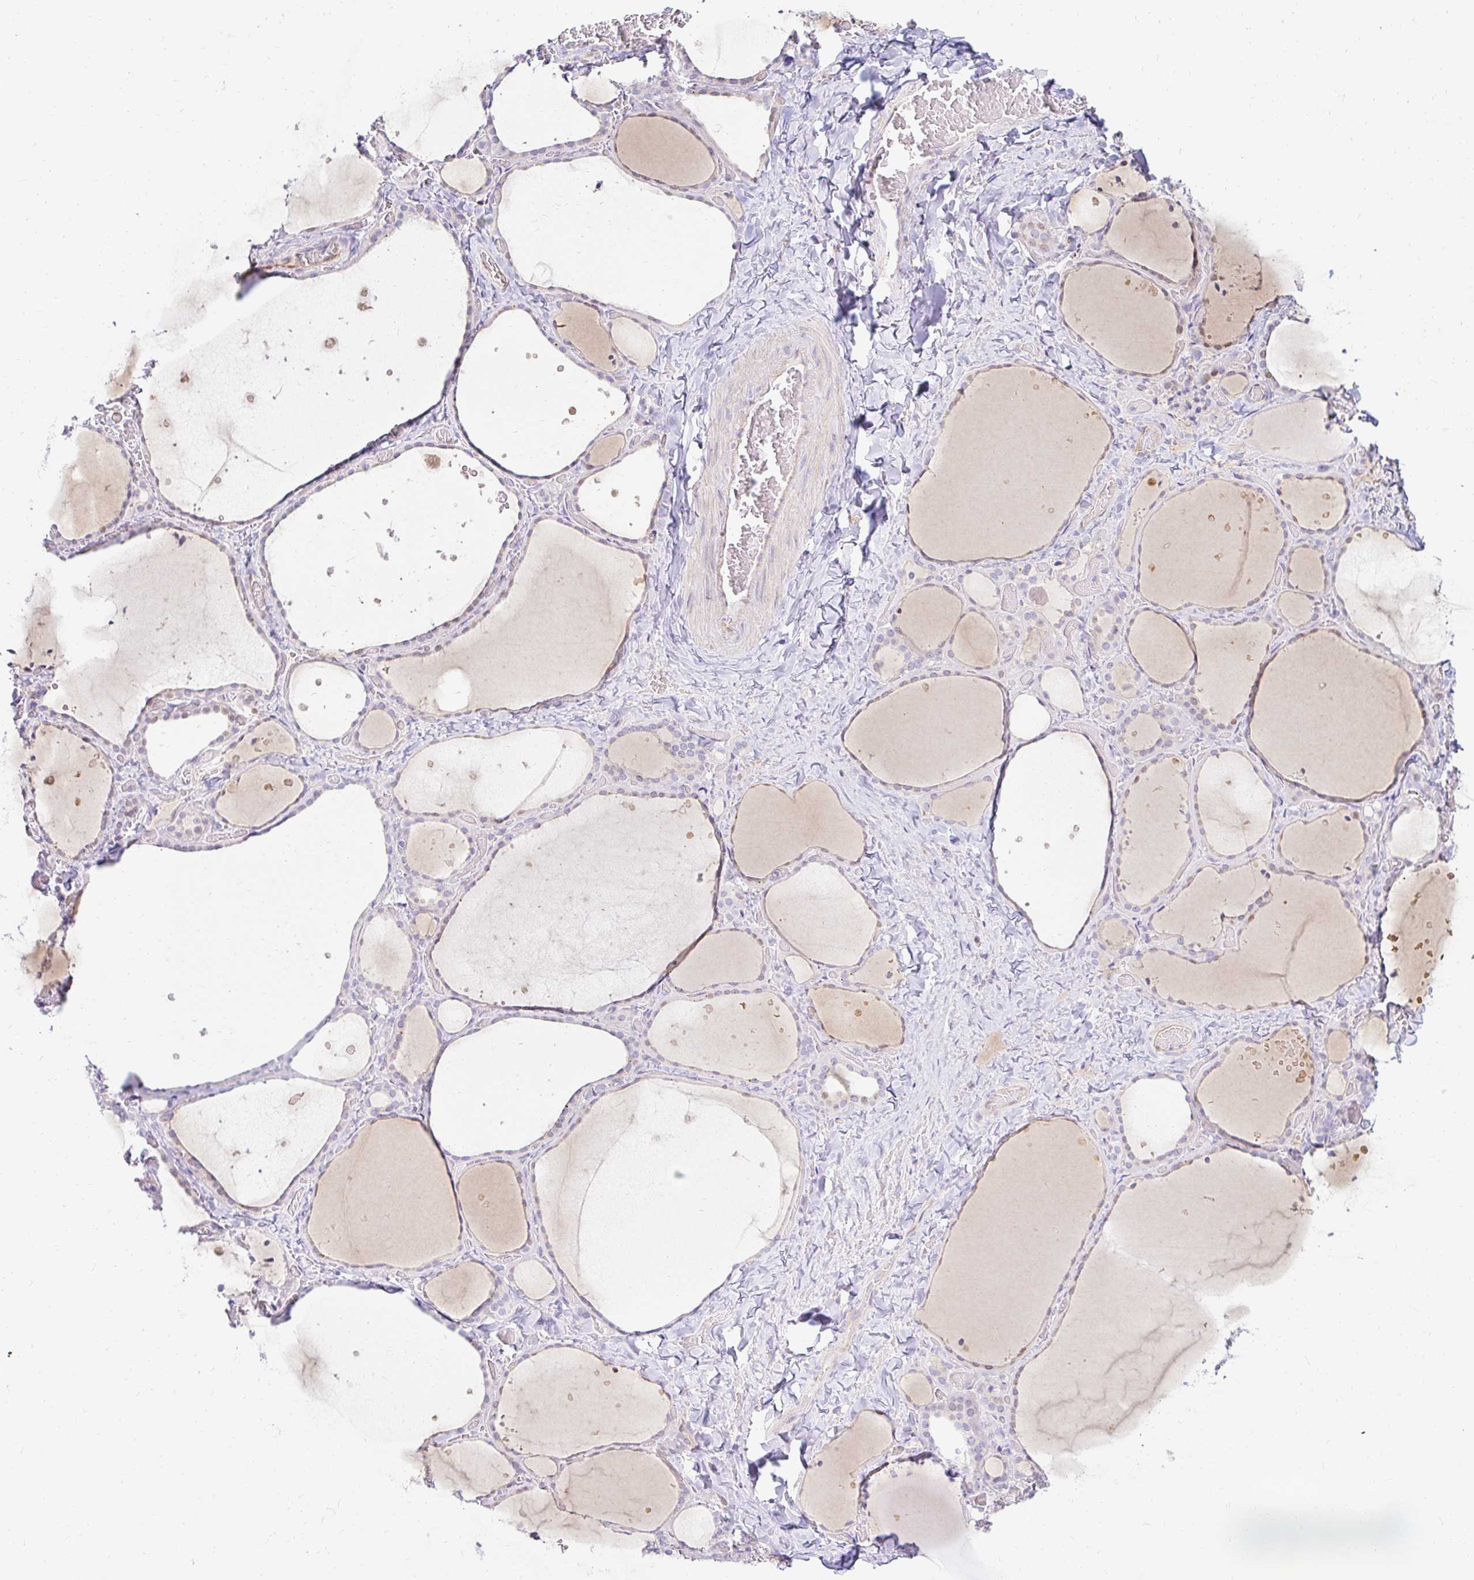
{"staining": {"intensity": "moderate", "quantity": "<25%", "location": "cytoplasmic/membranous,nuclear"}, "tissue": "thyroid gland", "cell_type": "Glandular cells", "image_type": "normal", "snomed": [{"axis": "morphology", "description": "Normal tissue, NOS"}, {"axis": "topography", "description": "Thyroid gland"}], "caption": "IHC (DAB (3,3'-diaminobenzidine)) staining of unremarkable human thyroid gland exhibits moderate cytoplasmic/membranous,nuclear protein expression in about <25% of glandular cells.", "gene": "CAPSL", "patient": {"sex": "female", "age": 36}}